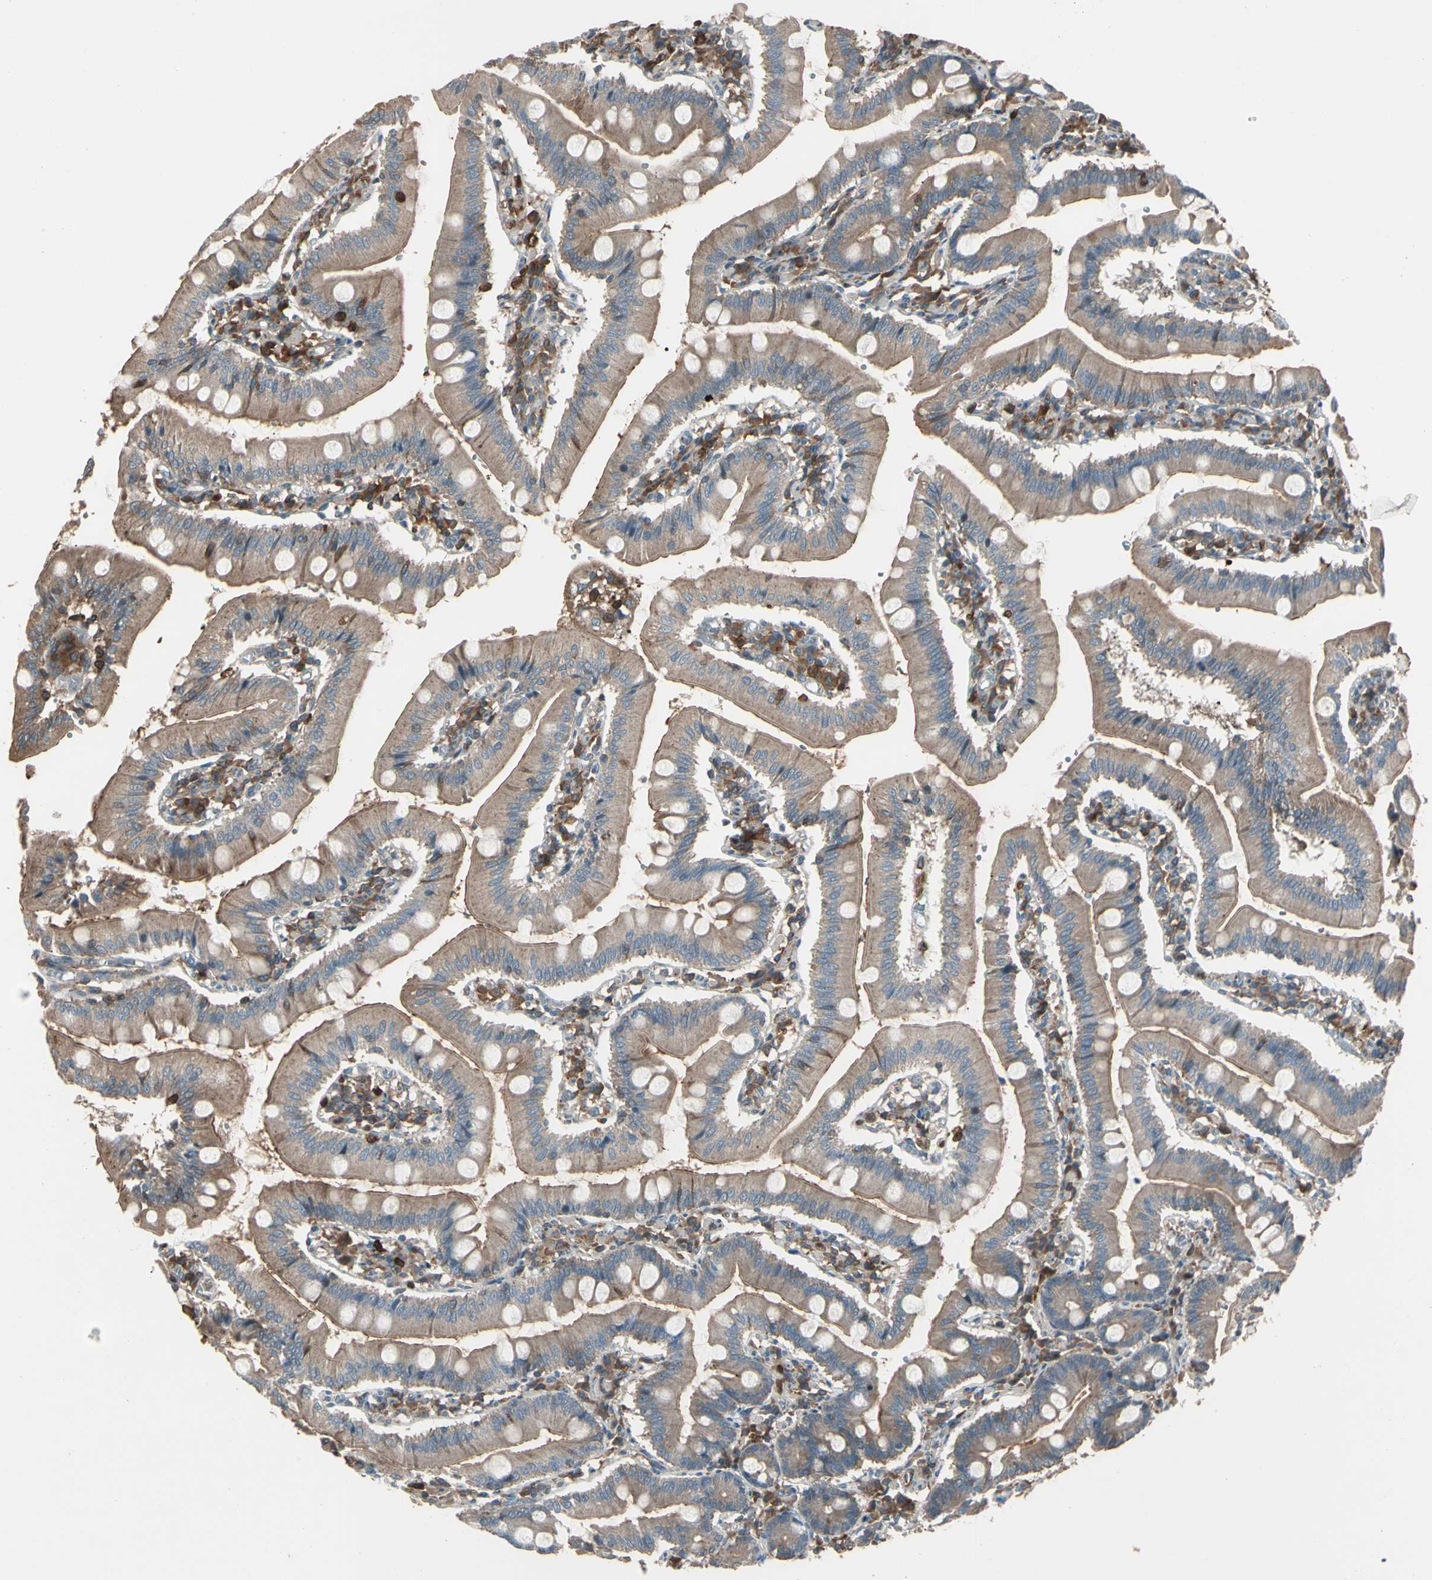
{"staining": {"intensity": "moderate", "quantity": ">75%", "location": "cytoplasmic/membranous"}, "tissue": "small intestine", "cell_type": "Glandular cells", "image_type": "normal", "snomed": [{"axis": "morphology", "description": "Normal tissue, NOS"}, {"axis": "topography", "description": "Small intestine"}], "caption": "IHC image of benign small intestine stained for a protein (brown), which reveals medium levels of moderate cytoplasmic/membranous staining in about >75% of glandular cells.", "gene": "STX11", "patient": {"sex": "male", "age": 71}}